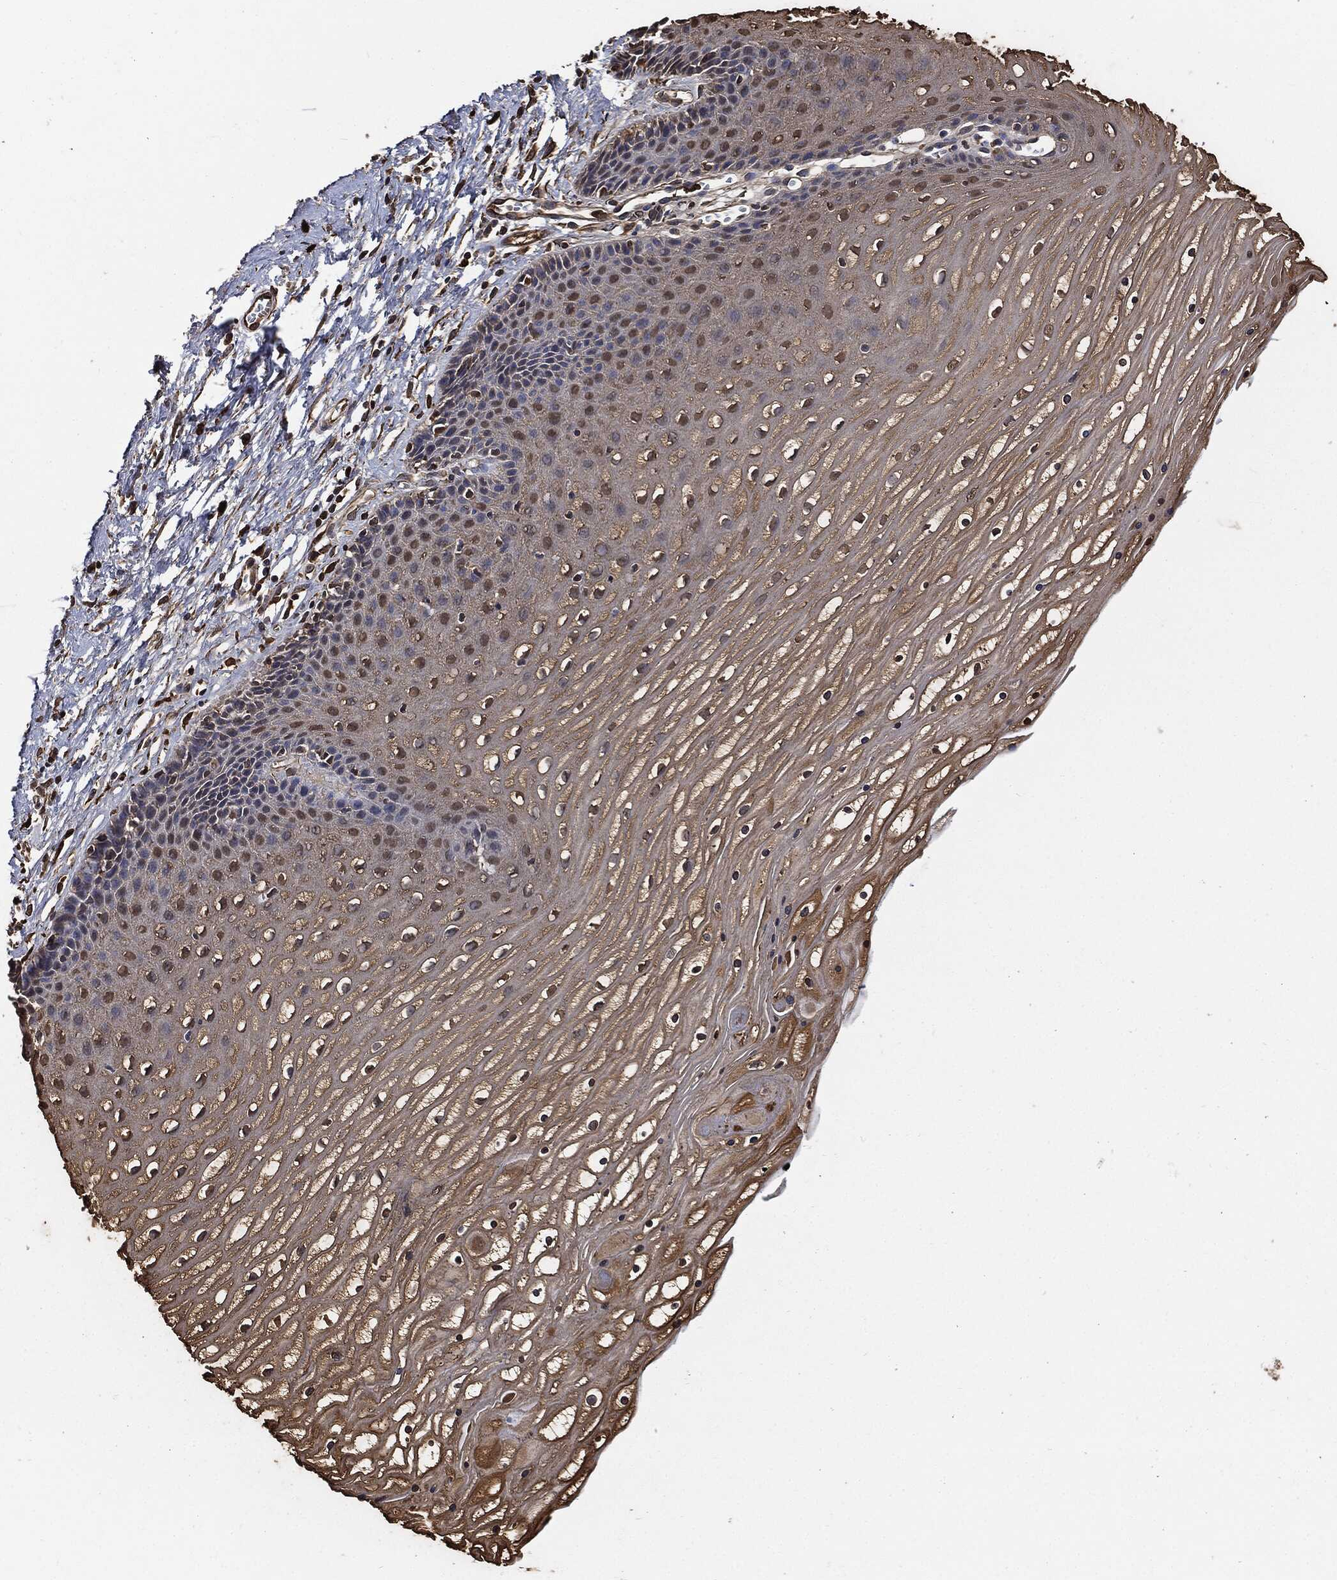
{"staining": {"intensity": "negative", "quantity": "none", "location": "none"}, "tissue": "cervix", "cell_type": "Glandular cells", "image_type": "normal", "snomed": [{"axis": "morphology", "description": "Normal tissue, NOS"}, {"axis": "topography", "description": "Cervix"}], "caption": "Glandular cells show no significant positivity in normal cervix. (DAB (3,3'-diaminobenzidine) IHC, high magnification).", "gene": "S100A9", "patient": {"sex": "female", "age": 35}}